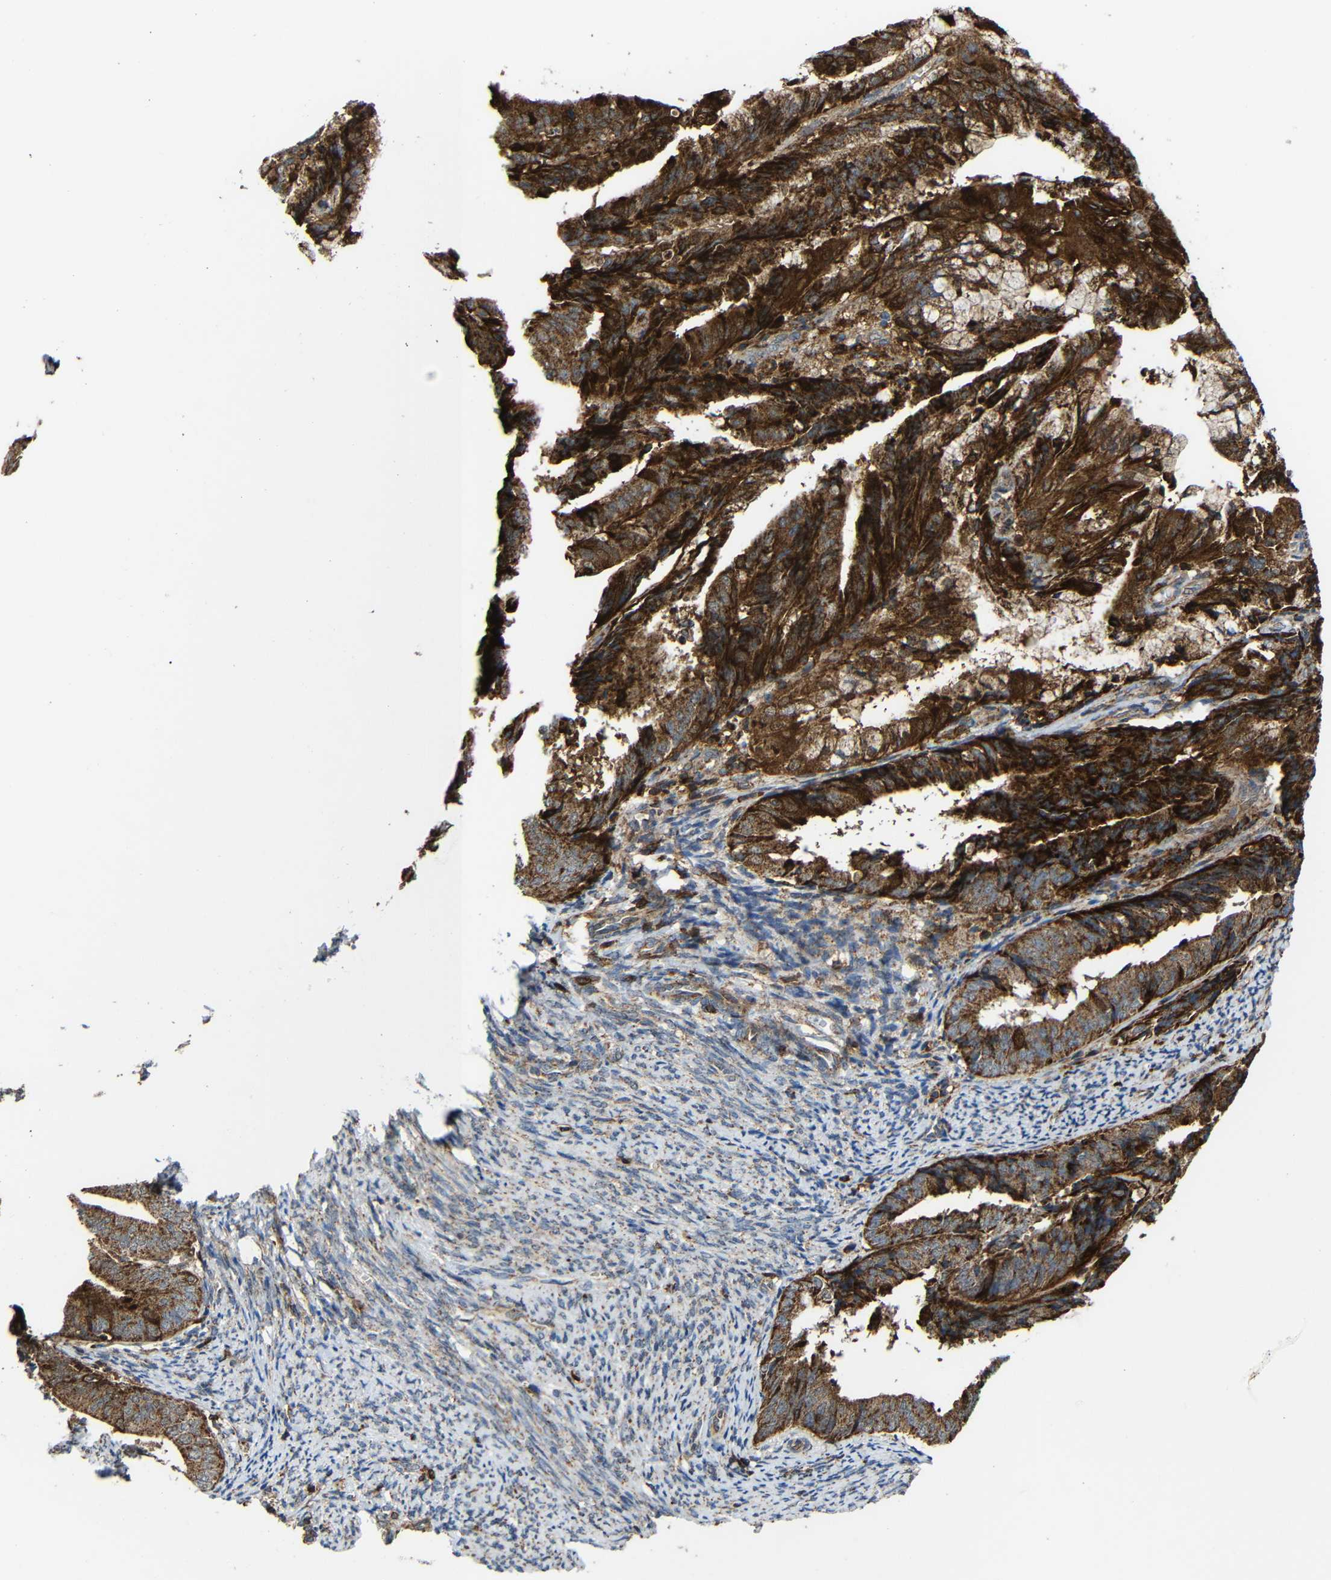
{"staining": {"intensity": "strong", "quantity": ">75%", "location": "cytoplasmic/membranous"}, "tissue": "endometrial cancer", "cell_type": "Tumor cells", "image_type": "cancer", "snomed": [{"axis": "morphology", "description": "Adenocarcinoma, NOS"}, {"axis": "topography", "description": "Endometrium"}], "caption": "IHC histopathology image of human endometrial cancer (adenocarcinoma) stained for a protein (brown), which shows high levels of strong cytoplasmic/membranous positivity in approximately >75% of tumor cells.", "gene": "C1GALT1", "patient": {"sex": "female", "age": 63}}